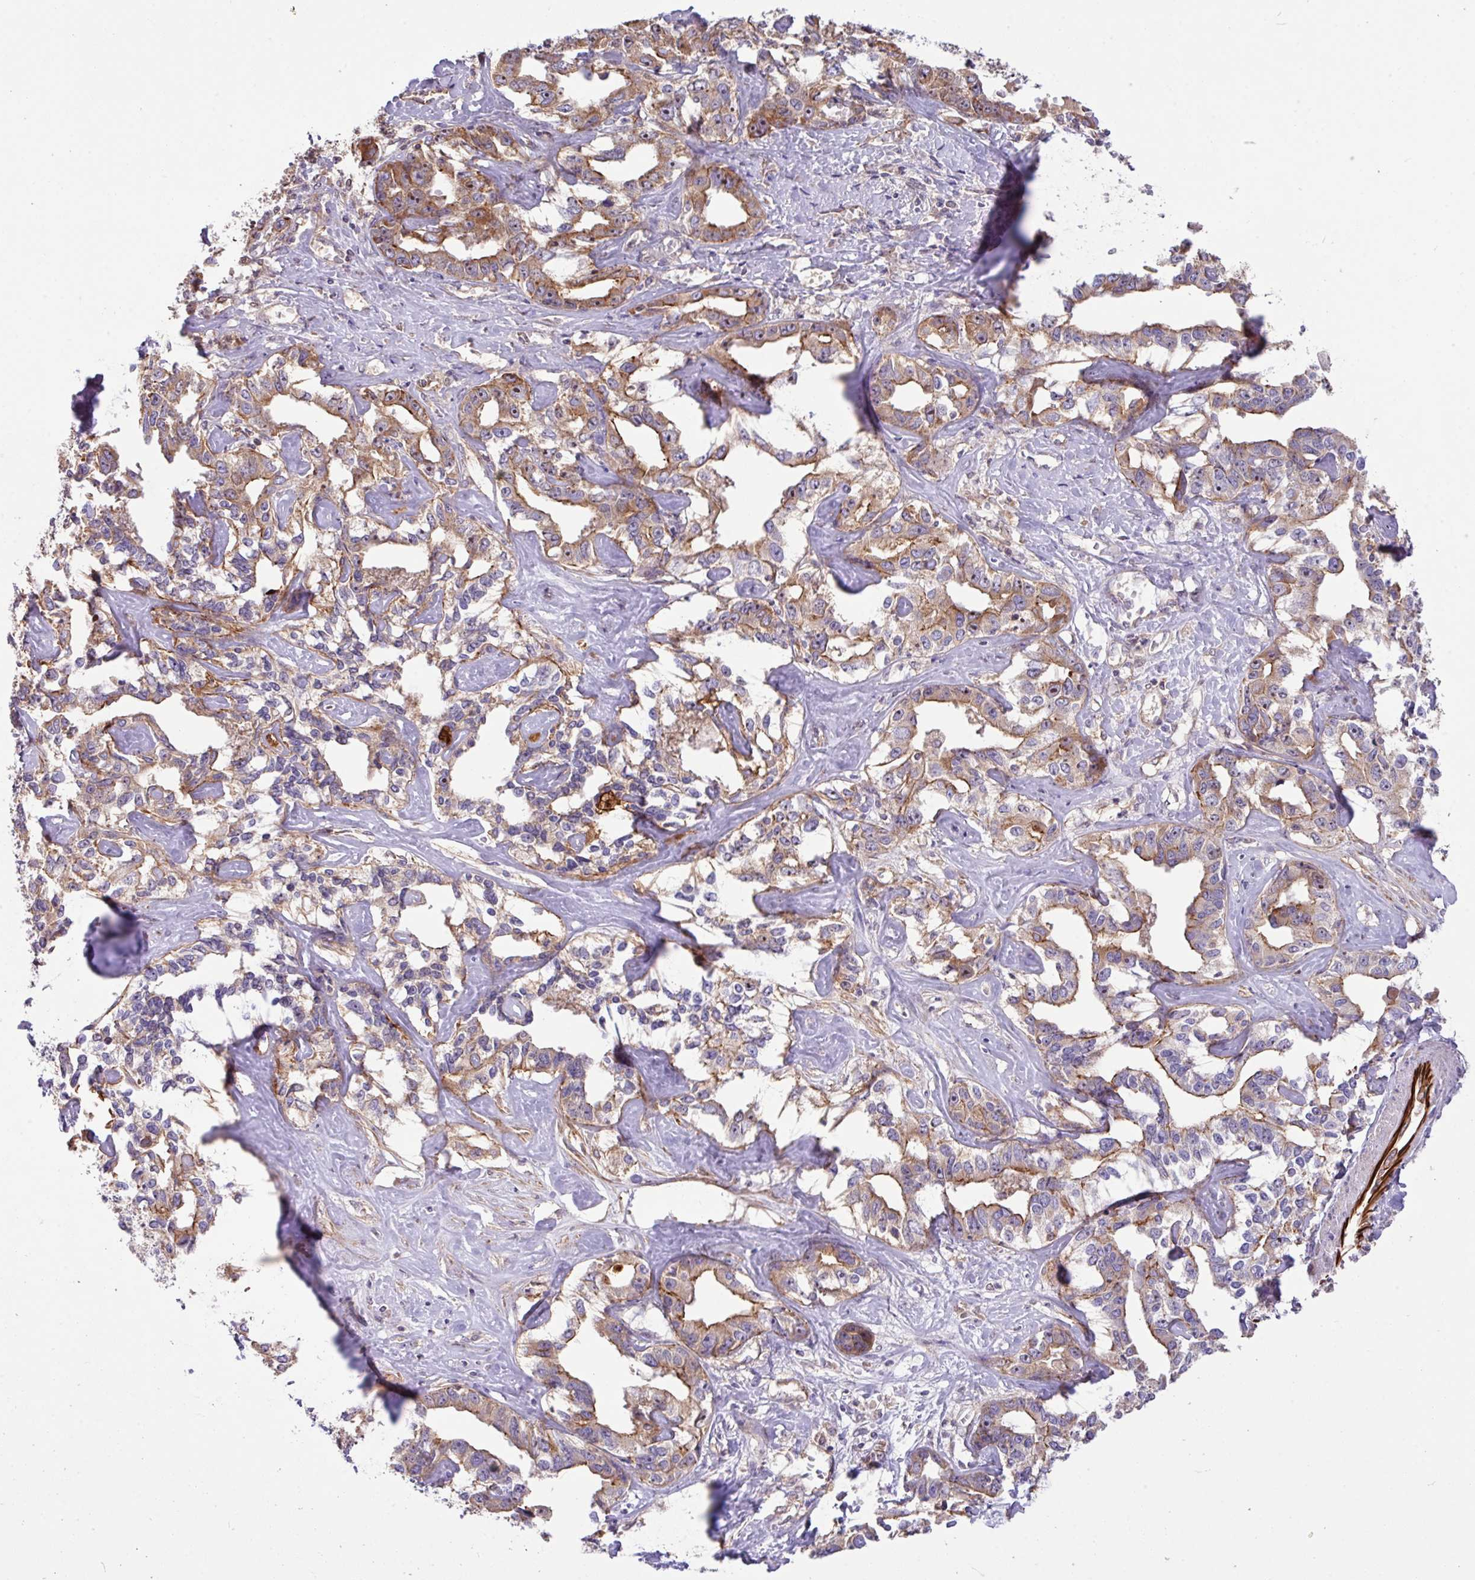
{"staining": {"intensity": "moderate", "quantity": "25%-75%", "location": "cytoplasmic/membranous"}, "tissue": "liver cancer", "cell_type": "Tumor cells", "image_type": "cancer", "snomed": [{"axis": "morphology", "description": "Cholangiocarcinoma"}, {"axis": "topography", "description": "Liver"}], "caption": "An image of human liver cancer stained for a protein displays moderate cytoplasmic/membranous brown staining in tumor cells.", "gene": "LRRC53", "patient": {"sex": "male", "age": 59}}